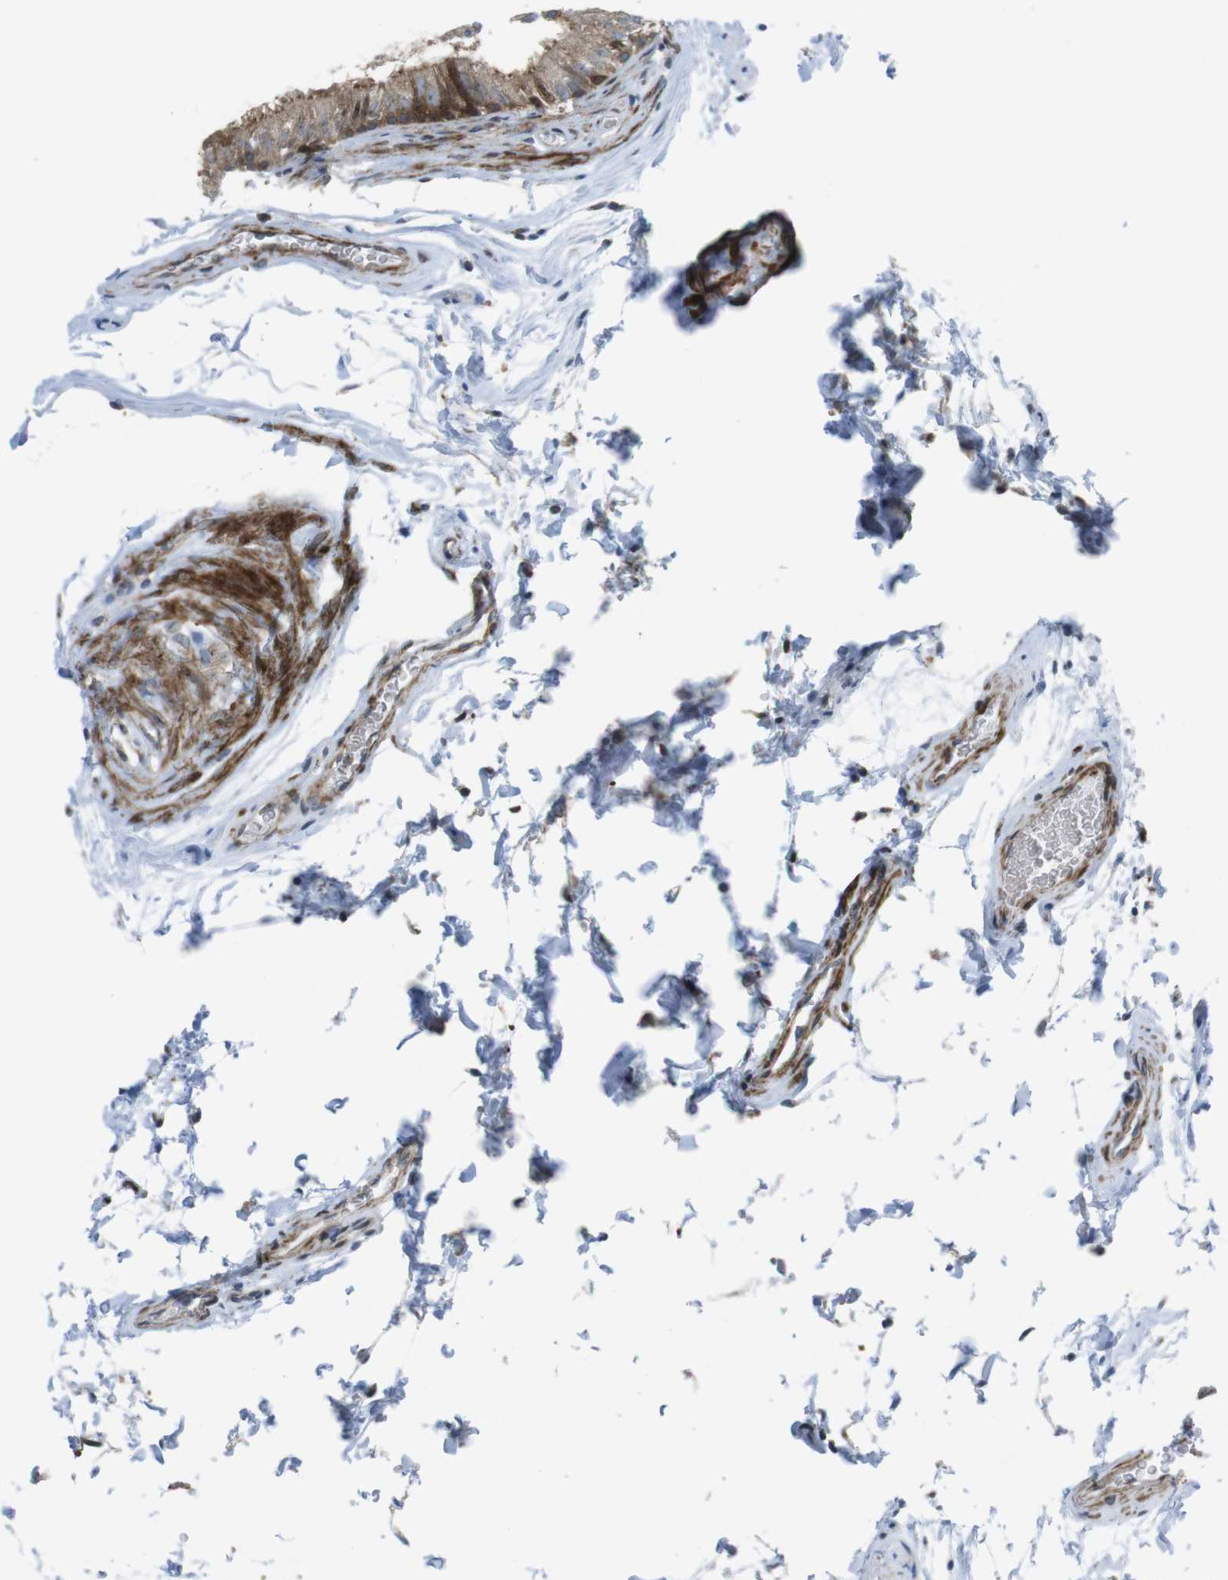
{"staining": {"intensity": "moderate", "quantity": ">75%", "location": "cytoplasmic/membranous"}, "tissue": "epididymis", "cell_type": "Glandular cells", "image_type": "normal", "snomed": [{"axis": "morphology", "description": "Normal tissue, NOS"}, {"axis": "topography", "description": "Epididymis"}], "caption": "Epididymis stained with DAB (3,3'-diaminobenzidine) immunohistochemistry (IHC) reveals medium levels of moderate cytoplasmic/membranous expression in about >75% of glandular cells.", "gene": "CUL7", "patient": {"sex": "male", "age": 36}}